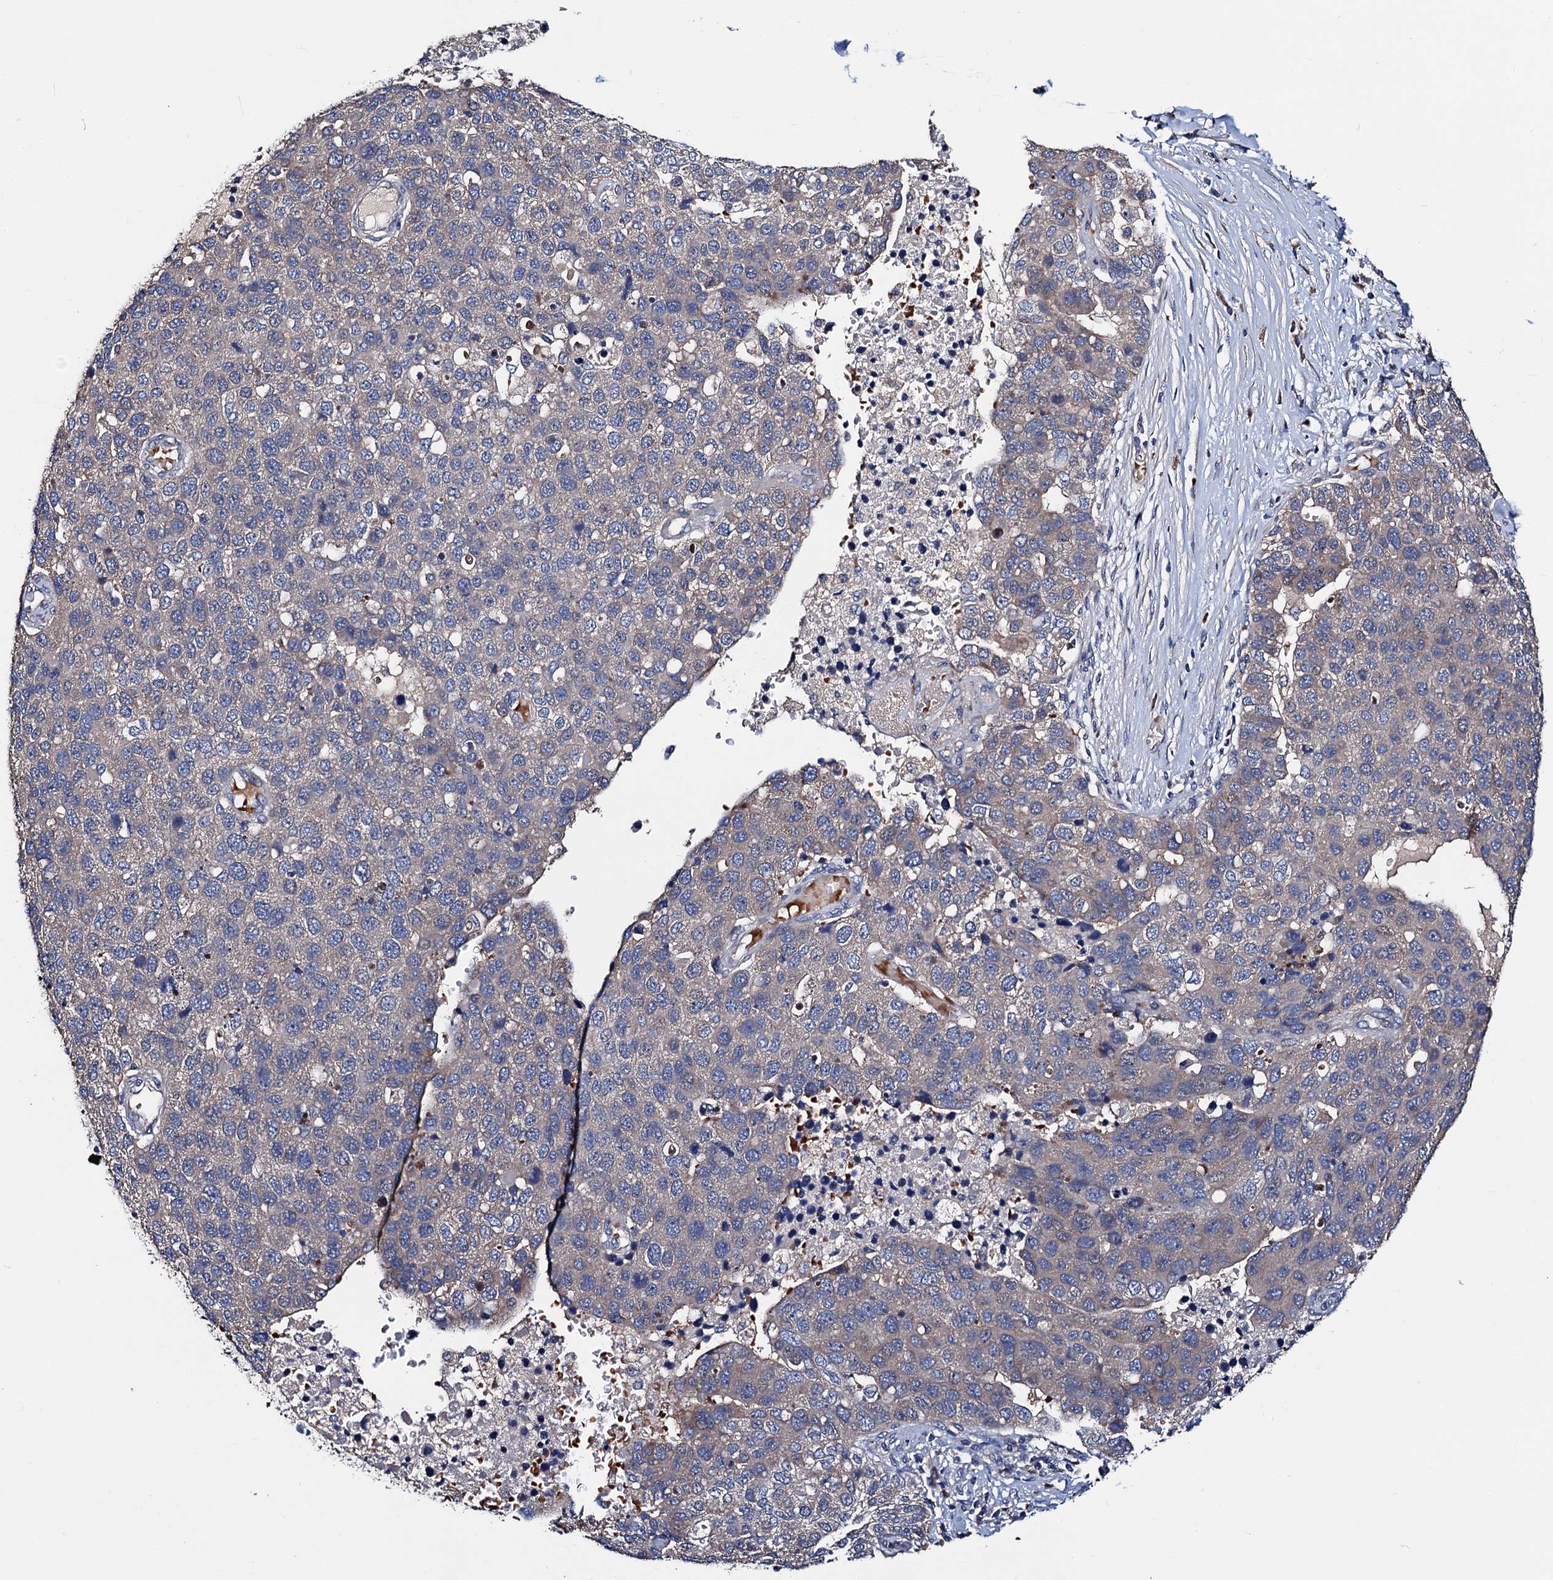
{"staining": {"intensity": "weak", "quantity": "<25%", "location": "cytoplasmic/membranous"}, "tissue": "pancreatic cancer", "cell_type": "Tumor cells", "image_type": "cancer", "snomed": [{"axis": "morphology", "description": "Adenocarcinoma, NOS"}, {"axis": "topography", "description": "Pancreas"}], "caption": "A high-resolution image shows immunohistochemistry (IHC) staining of pancreatic adenocarcinoma, which displays no significant positivity in tumor cells.", "gene": "TRMT112", "patient": {"sex": "female", "age": 61}}